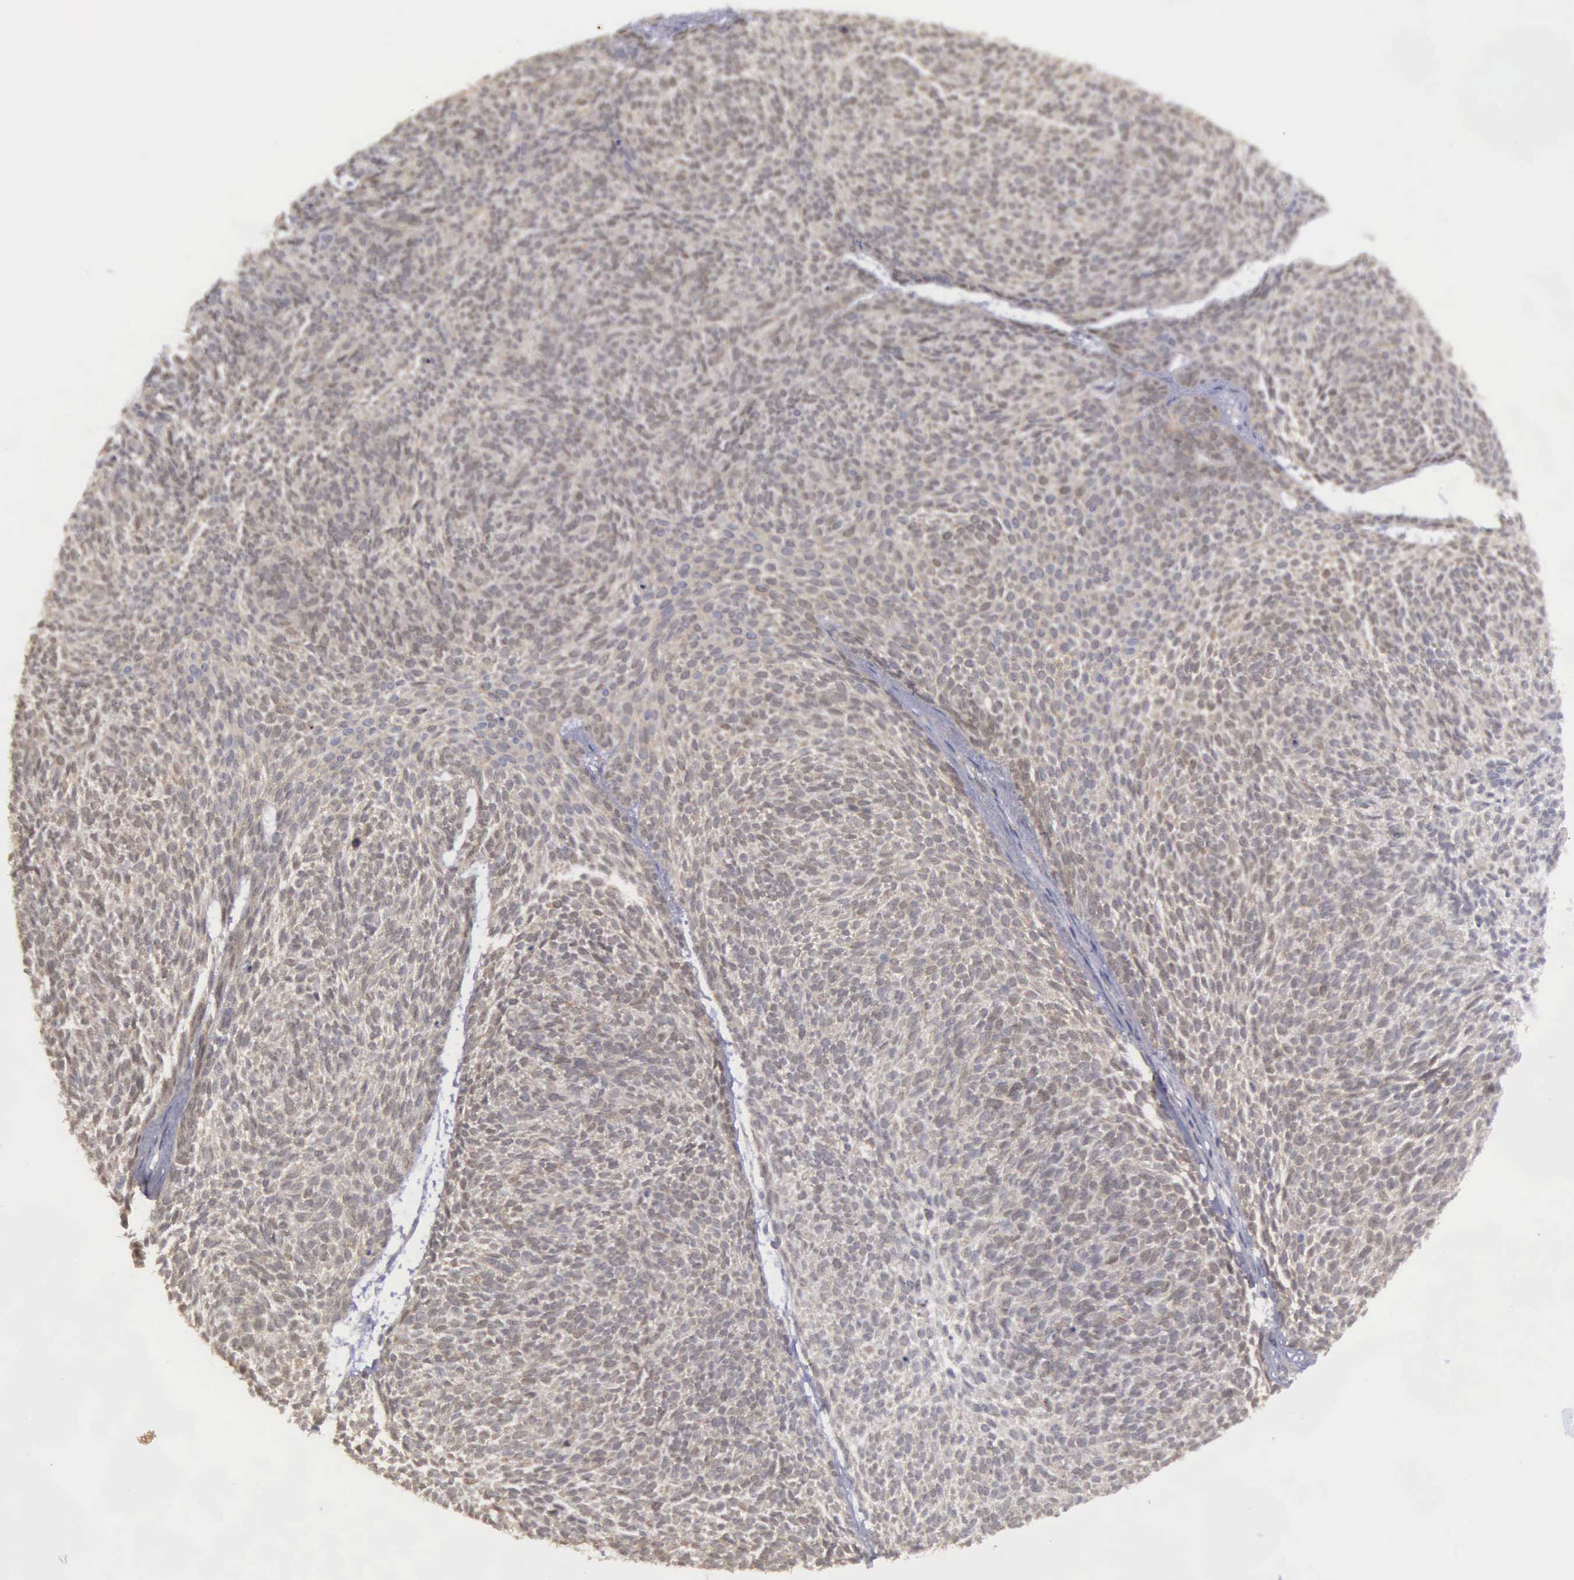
{"staining": {"intensity": "weak", "quantity": ">75%", "location": "cytoplasmic/membranous"}, "tissue": "skin cancer", "cell_type": "Tumor cells", "image_type": "cancer", "snomed": [{"axis": "morphology", "description": "Basal cell carcinoma"}, {"axis": "topography", "description": "Skin"}], "caption": "Skin basal cell carcinoma stained with a brown dye demonstrates weak cytoplasmic/membranous positive positivity in approximately >75% of tumor cells.", "gene": "RTL10", "patient": {"sex": "male", "age": 84}}